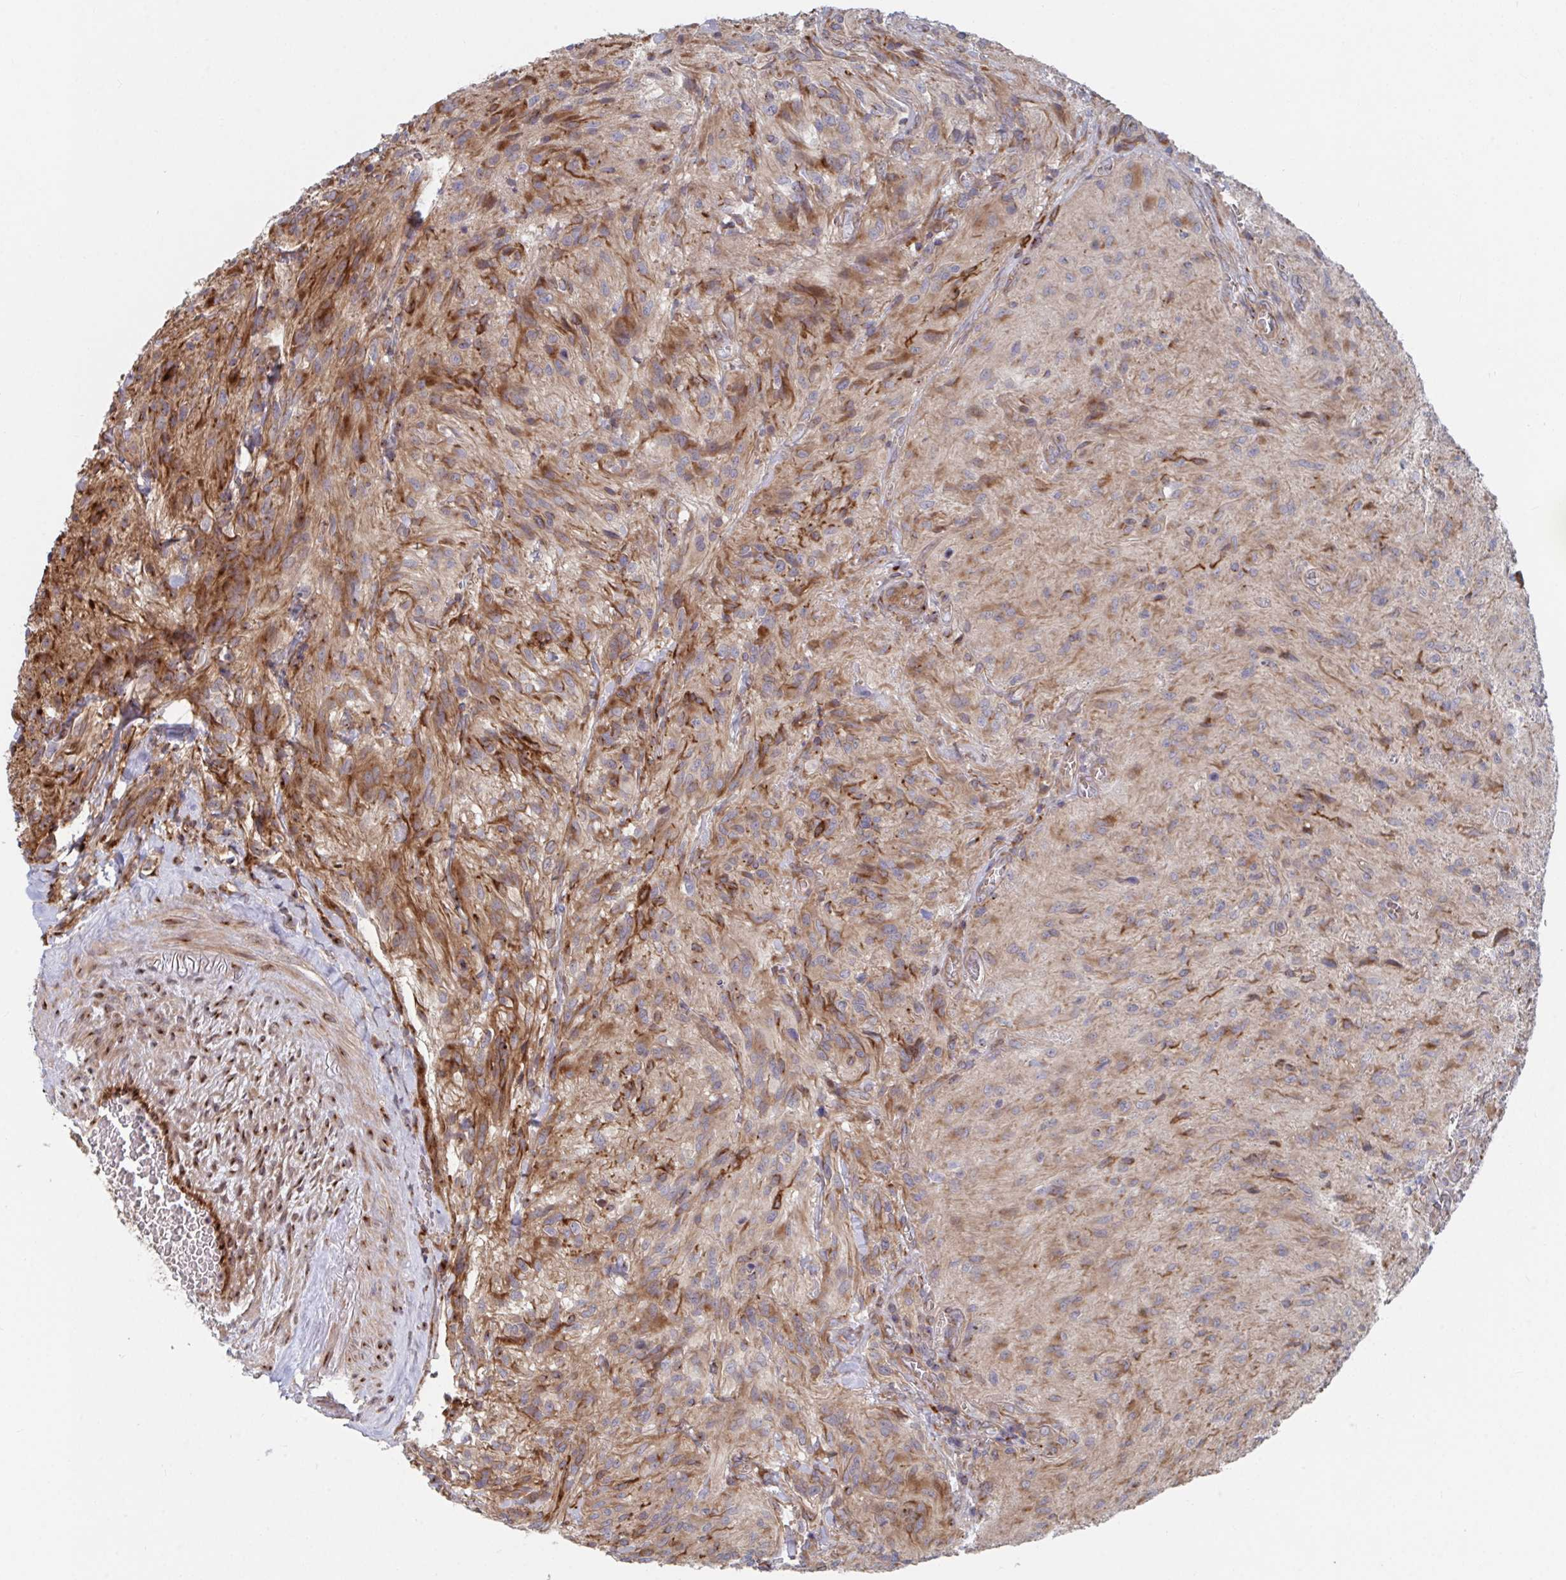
{"staining": {"intensity": "moderate", "quantity": "25%-75%", "location": "cytoplasmic/membranous"}, "tissue": "glioma", "cell_type": "Tumor cells", "image_type": "cancer", "snomed": [{"axis": "morphology", "description": "Glioma, malignant, High grade"}, {"axis": "topography", "description": "Brain"}], "caption": "Immunohistochemistry of human malignant glioma (high-grade) reveals medium levels of moderate cytoplasmic/membranous staining in approximately 25%-75% of tumor cells. Immunohistochemistry (ihc) stains the protein in brown and the nuclei are stained blue.", "gene": "FJX1", "patient": {"sex": "male", "age": 47}}